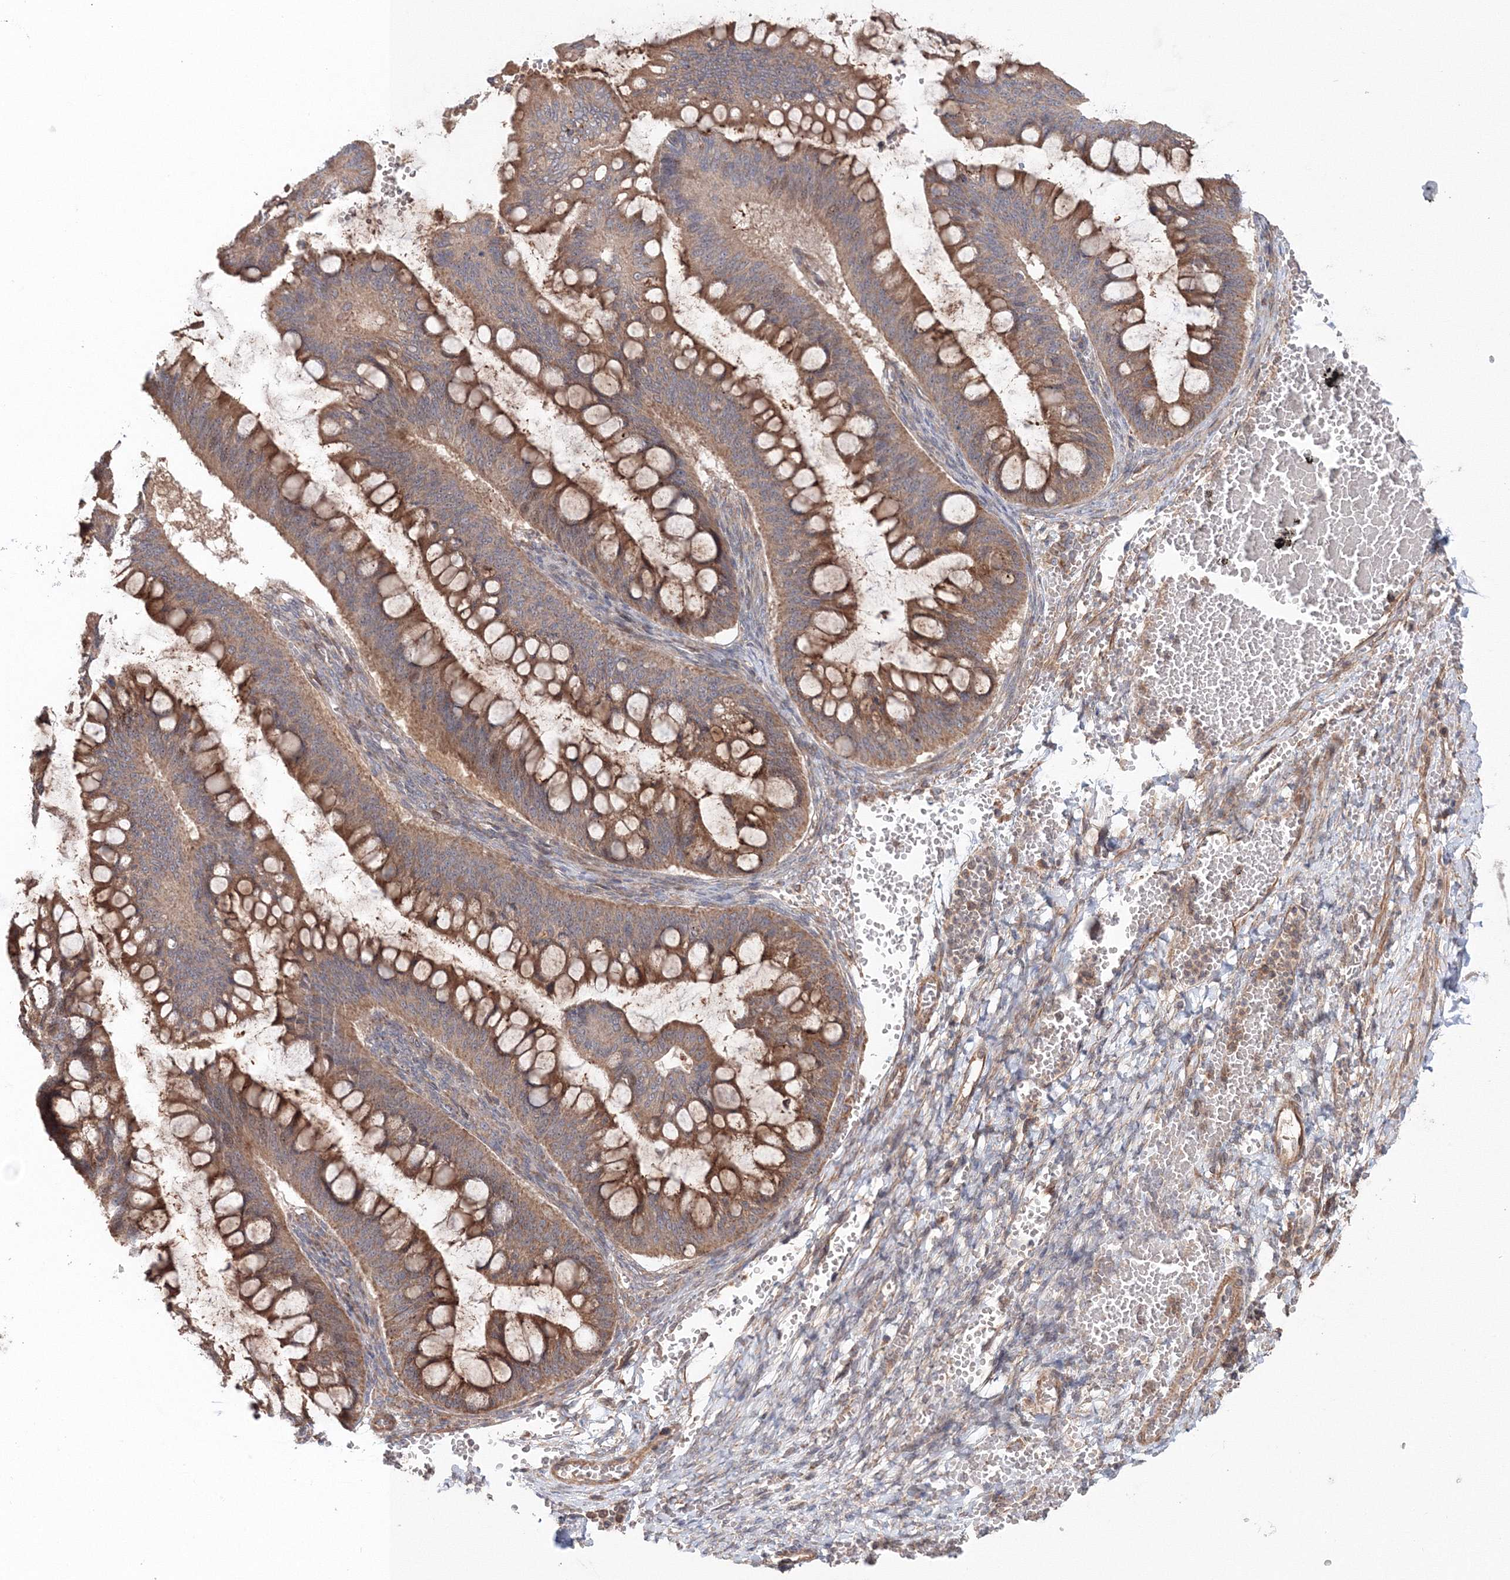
{"staining": {"intensity": "strong", "quantity": ">75%", "location": "cytoplasmic/membranous"}, "tissue": "ovarian cancer", "cell_type": "Tumor cells", "image_type": "cancer", "snomed": [{"axis": "morphology", "description": "Cystadenocarcinoma, mucinous, NOS"}, {"axis": "topography", "description": "Ovary"}], "caption": "A high-resolution image shows IHC staining of ovarian mucinous cystadenocarcinoma, which shows strong cytoplasmic/membranous staining in about >75% of tumor cells.", "gene": "NOA1", "patient": {"sex": "female", "age": 73}}